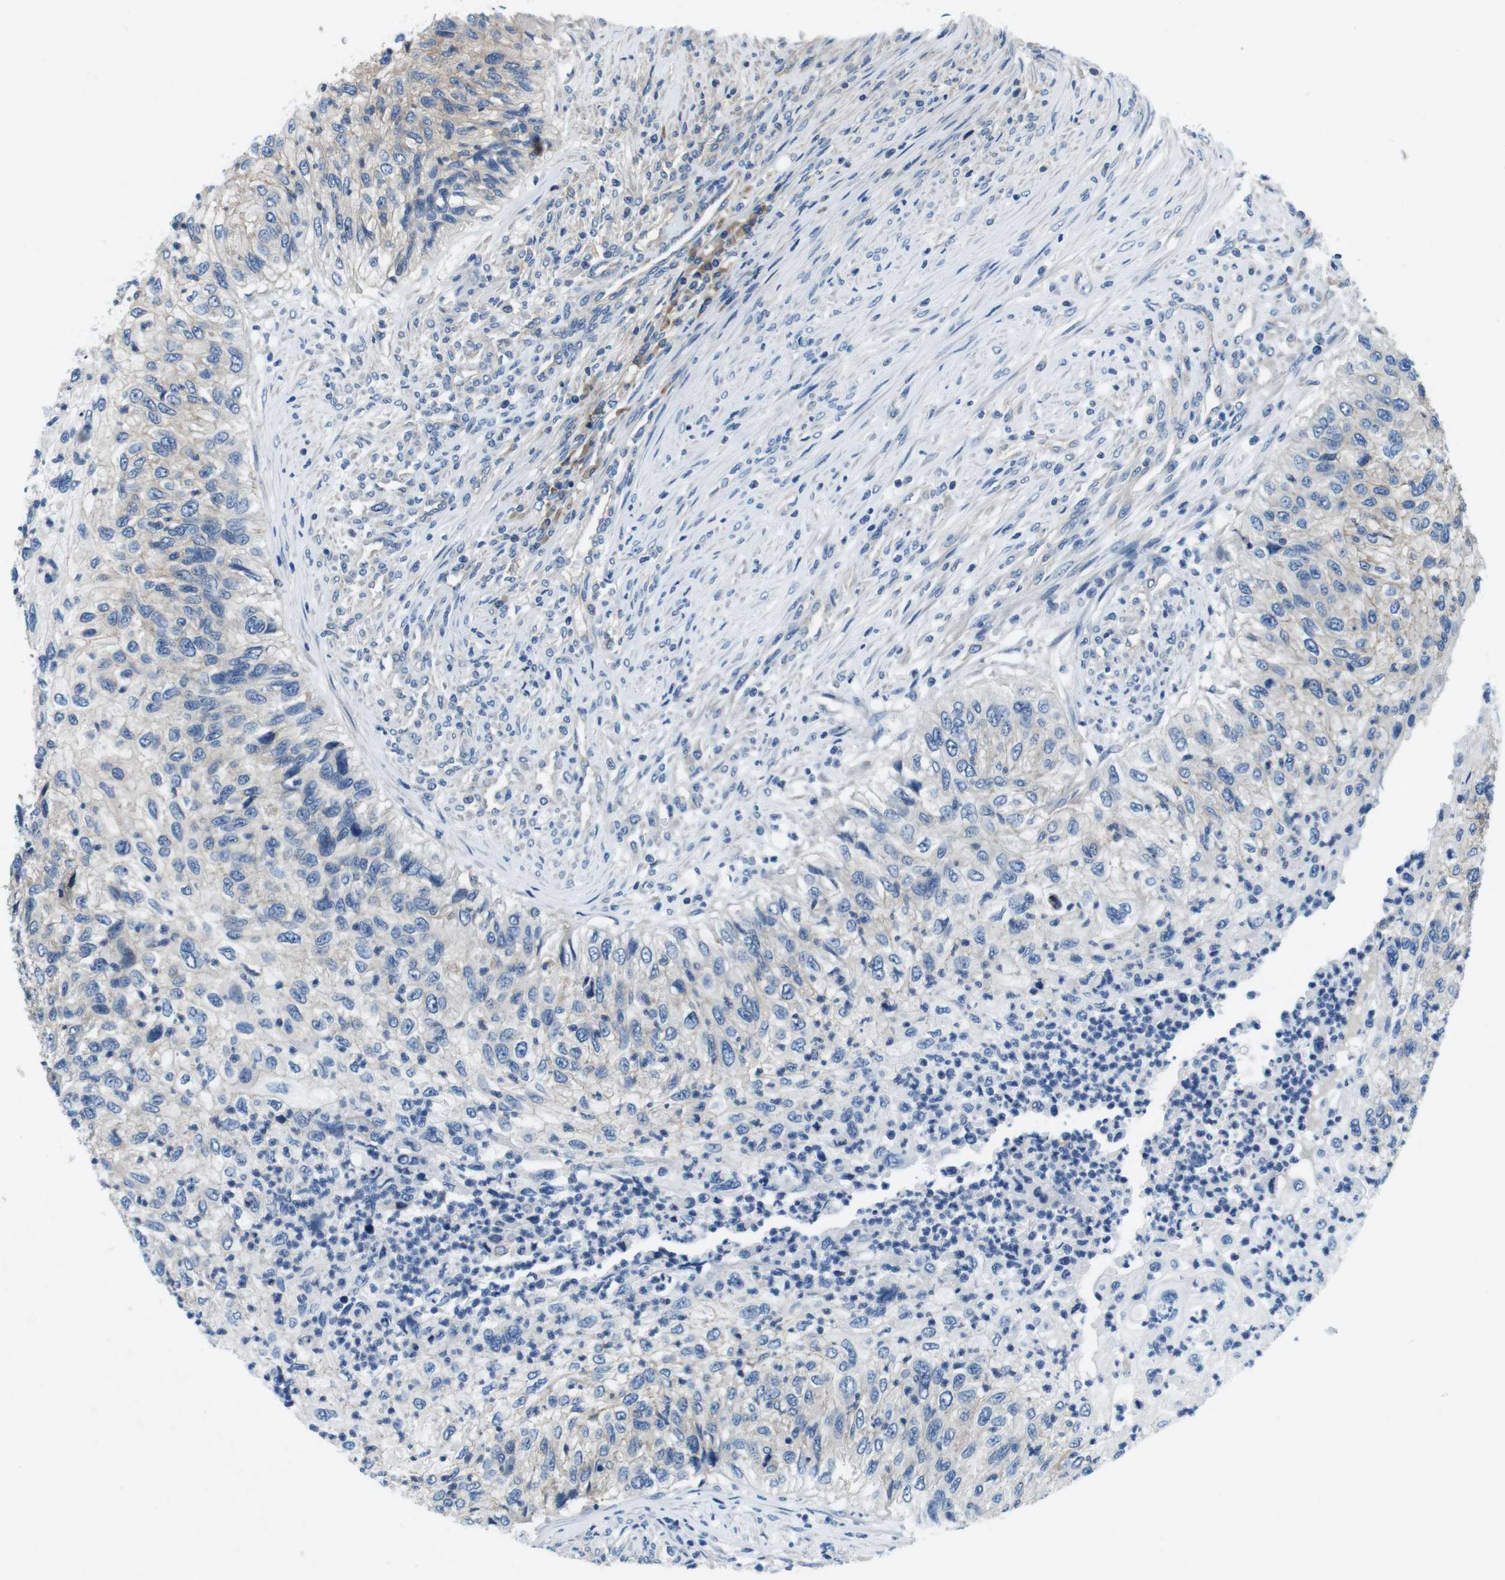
{"staining": {"intensity": "negative", "quantity": "none", "location": "none"}, "tissue": "urothelial cancer", "cell_type": "Tumor cells", "image_type": "cancer", "snomed": [{"axis": "morphology", "description": "Urothelial carcinoma, High grade"}, {"axis": "topography", "description": "Urinary bladder"}], "caption": "Tumor cells are negative for brown protein staining in high-grade urothelial carcinoma.", "gene": "DENND4C", "patient": {"sex": "female", "age": 60}}